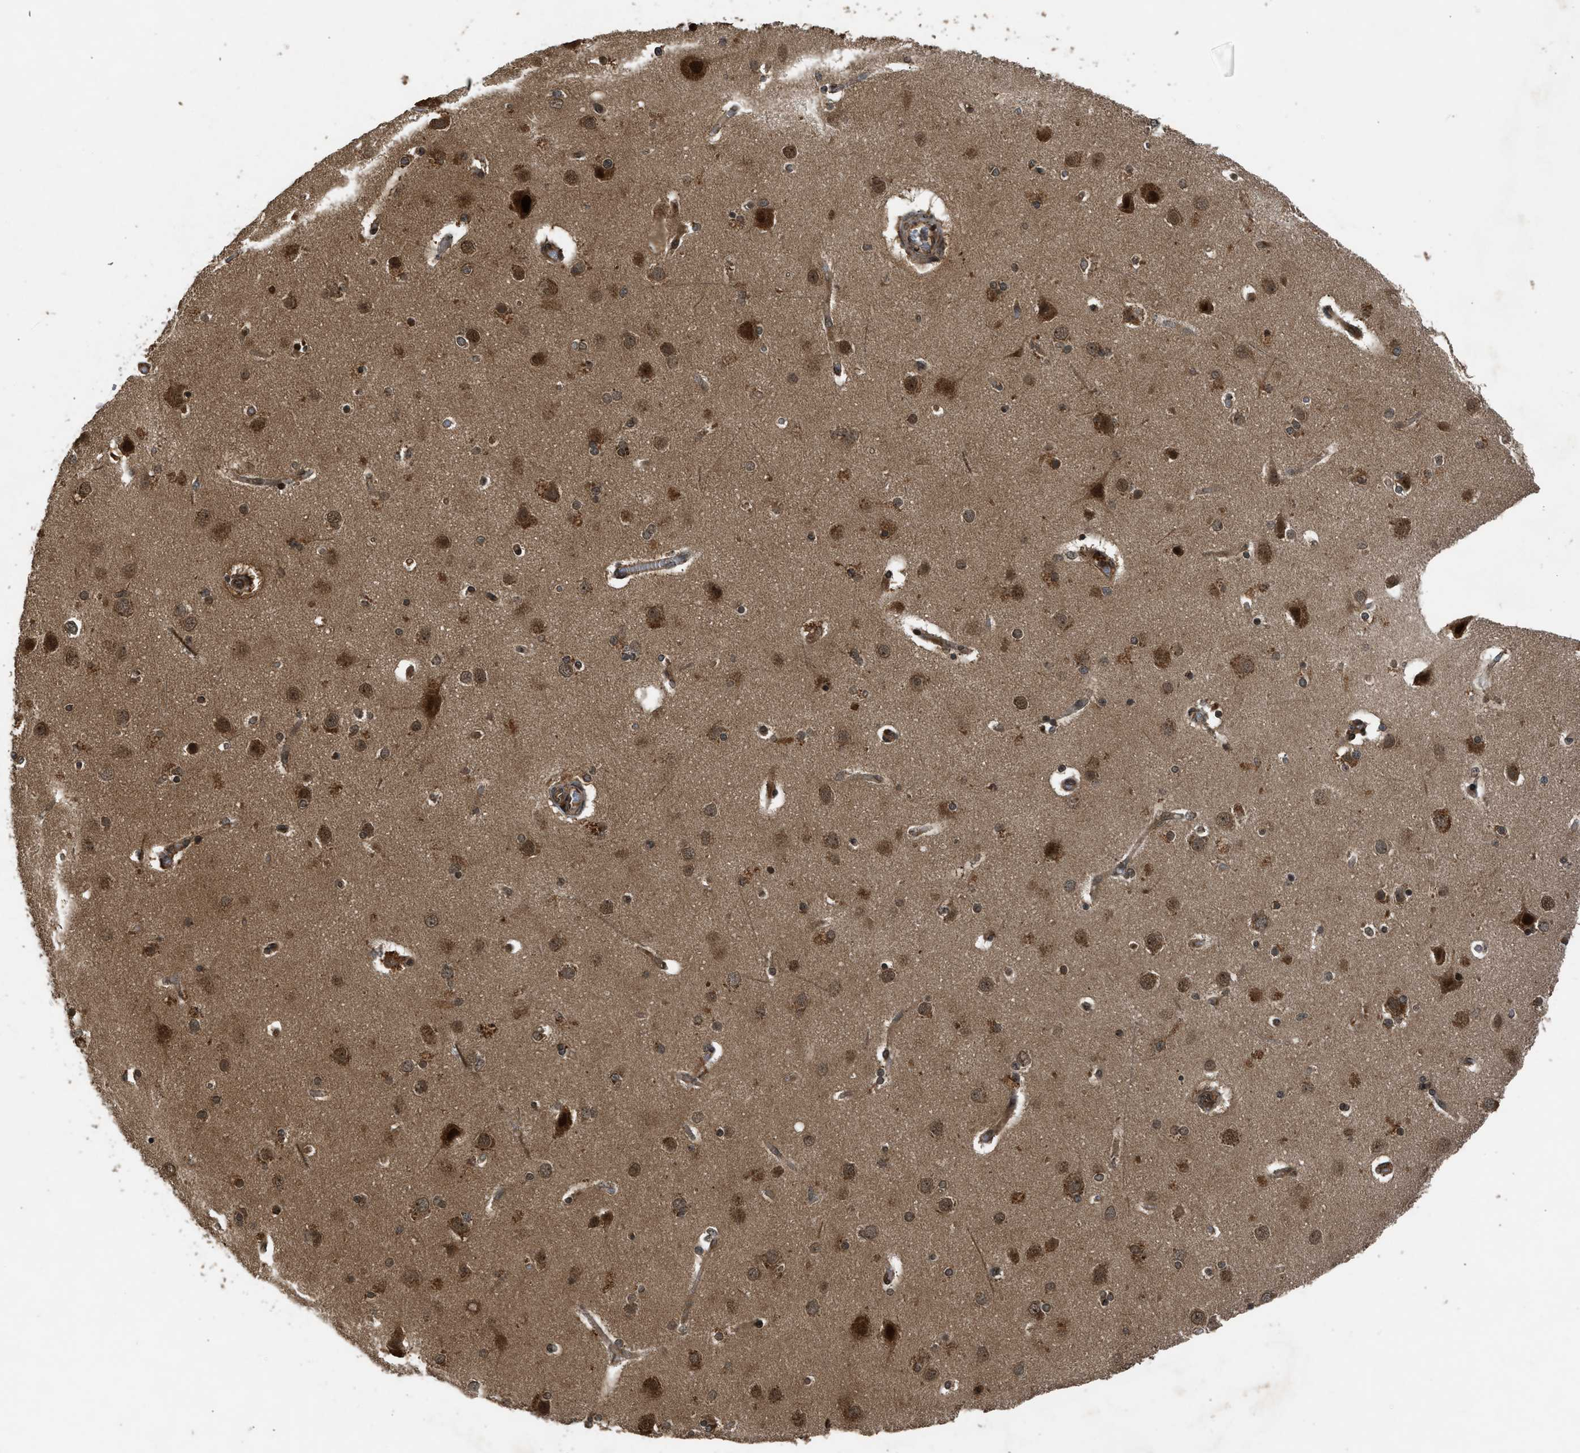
{"staining": {"intensity": "moderate", "quantity": ">75%", "location": "nuclear"}, "tissue": "cerebral cortex", "cell_type": "Endothelial cells", "image_type": "normal", "snomed": [{"axis": "morphology", "description": "Normal tissue, NOS"}, {"axis": "topography", "description": "Cerebral cortex"}], "caption": "An immunohistochemistry (IHC) image of unremarkable tissue is shown. Protein staining in brown shows moderate nuclear positivity in cerebral cortex within endothelial cells.", "gene": "TXNL1", "patient": {"sex": "female", "age": 54}}